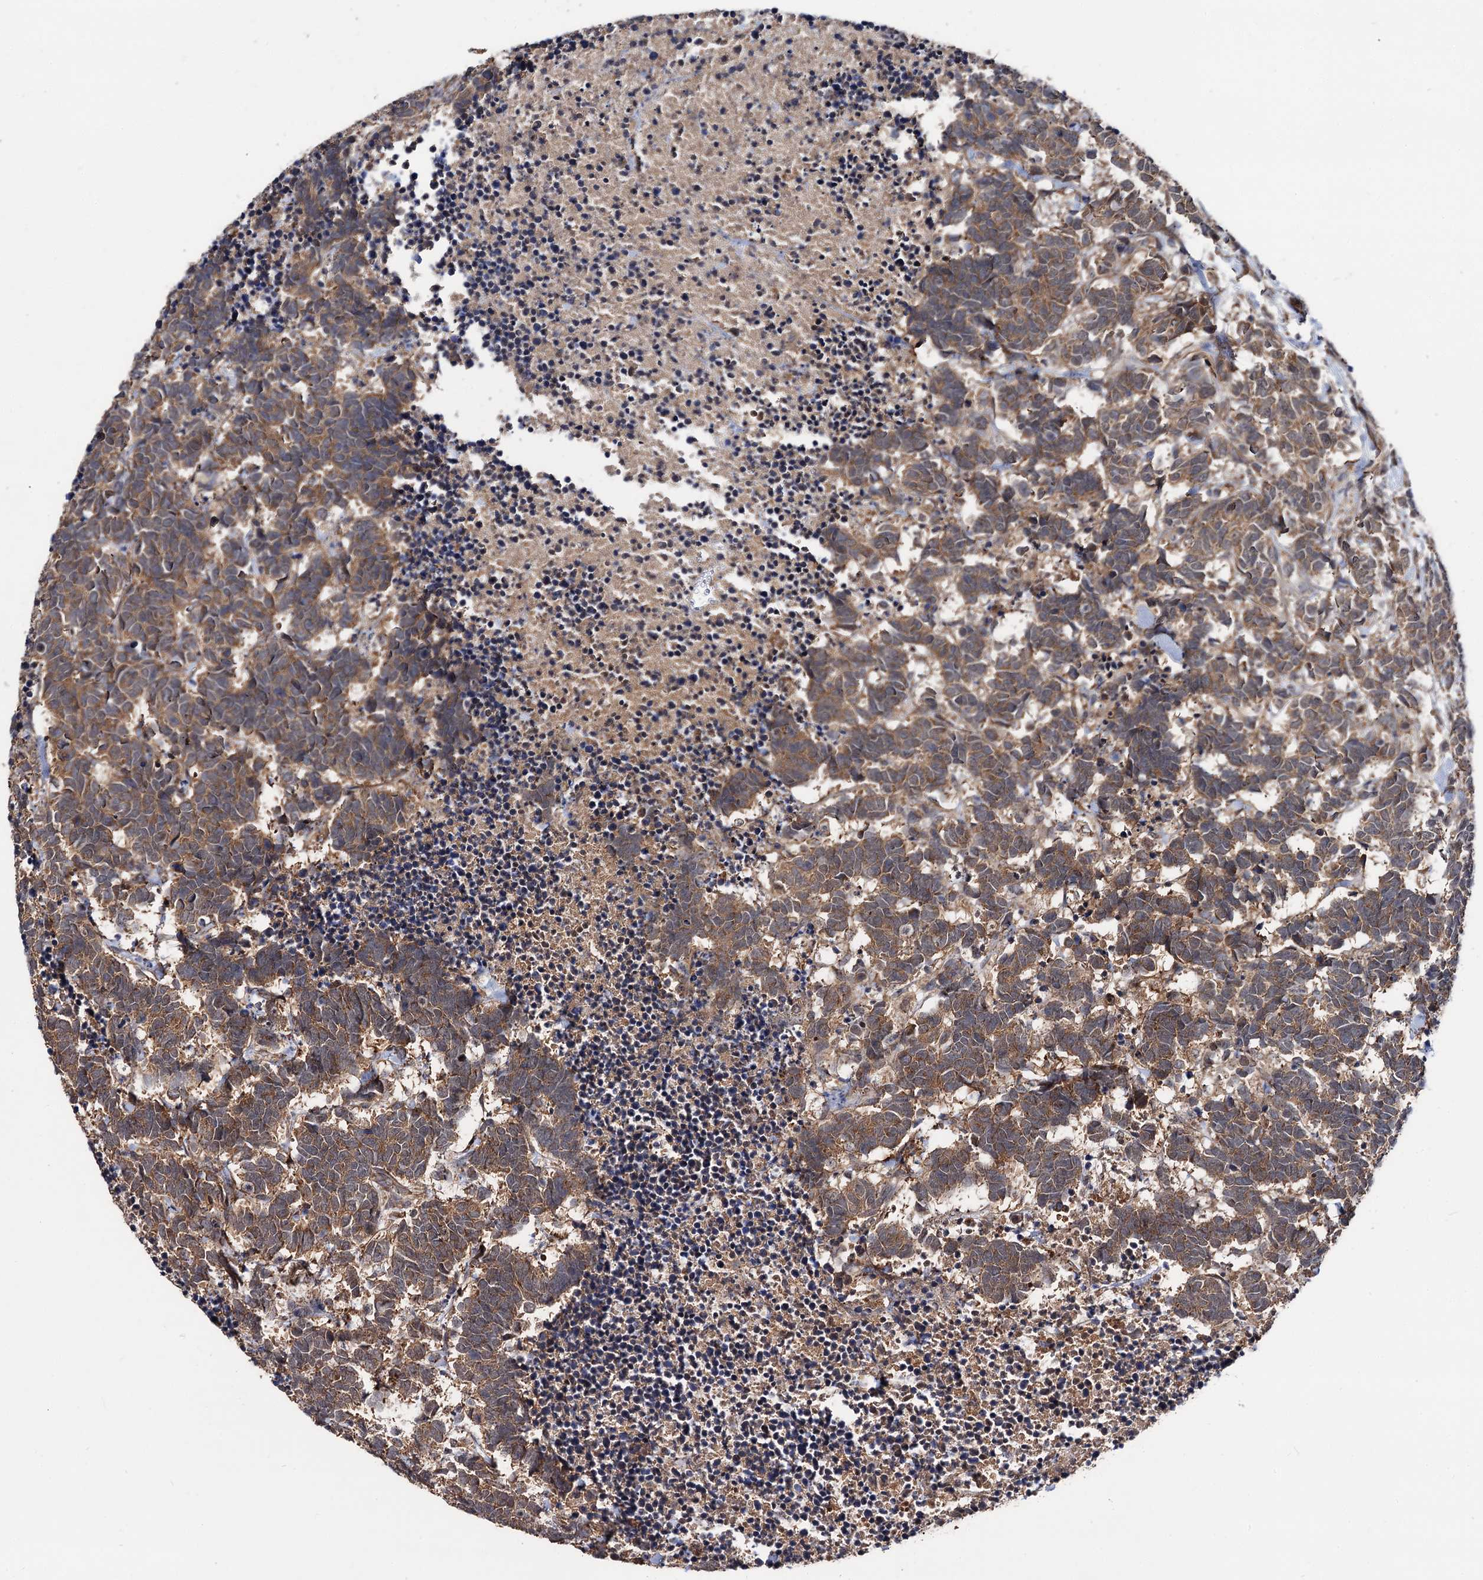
{"staining": {"intensity": "moderate", "quantity": ">75%", "location": "cytoplasmic/membranous"}, "tissue": "carcinoid", "cell_type": "Tumor cells", "image_type": "cancer", "snomed": [{"axis": "morphology", "description": "Carcinoma, NOS"}, {"axis": "morphology", "description": "Carcinoid, malignant, NOS"}, {"axis": "topography", "description": "Urinary bladder"}], "caption": "Moderate cytoplasmic/membranous protein positivity is present in approximately >75% of tumor cells in malignant carcinoid.", "gene": "TEX9", "patient": {"sex": "male", "age": 57}}